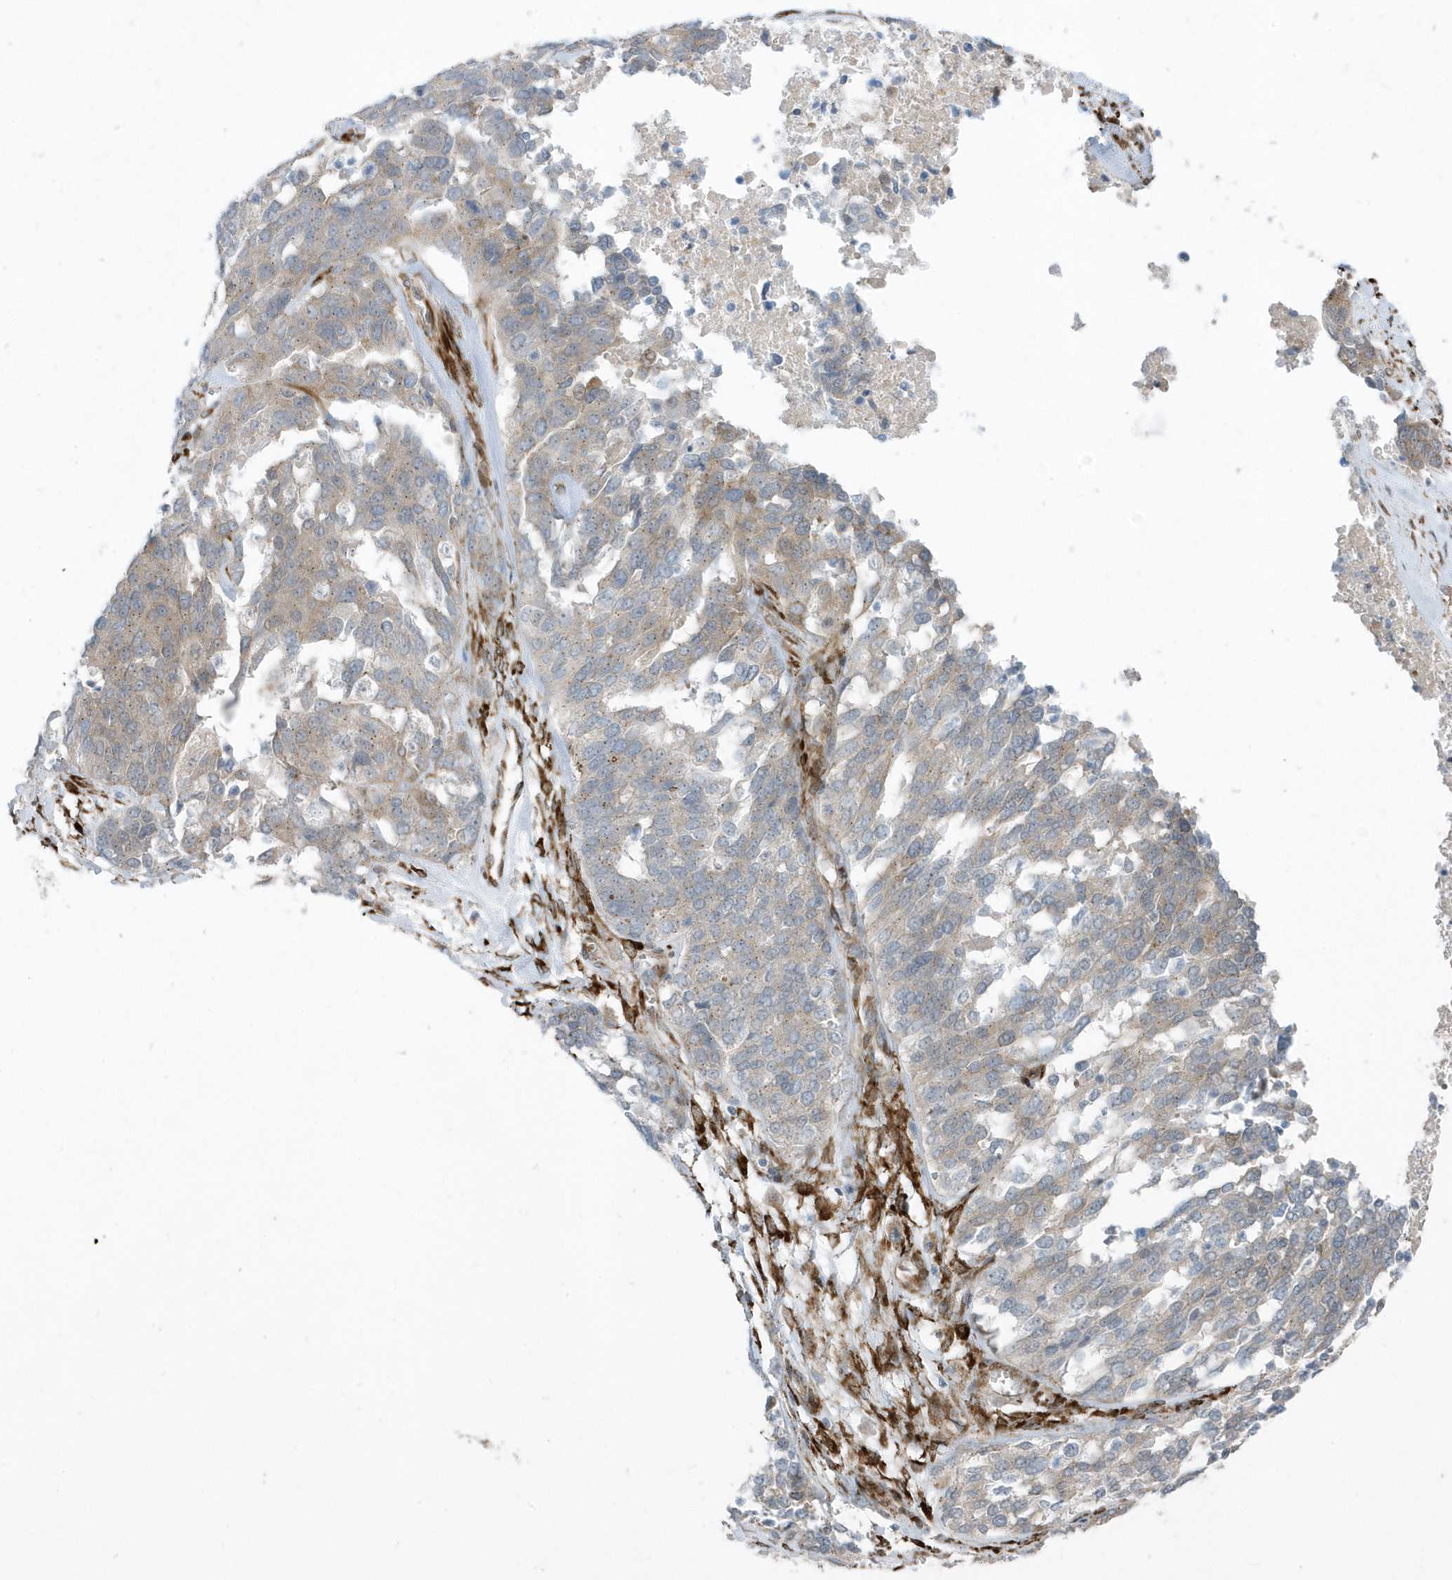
{"staining": {"intensity": "weak", "quantity": ">75%", "location": "cytoplasmic/membranous"}, "tissue": "ovarian cancer", "cell_type": "Tumor cells", "image_type": "cancer", "snomed": [{"axis": "morphology", "description": "Cystadenocarcinoma, serous, NOS"}, {"axis": "topography", "description": "Ovary"}], "caption": "IHC histopathology image of neoplastic tissue: human ovarian cancer (serous cystadenocarcinoma) stained using IHC shows low levels of weak protein expression localized specifically in the cytoplasmic/membranous of tumor cells, appearing as a cytoplasmic/membranous brown color.", "gene": "FAM98A", "patient": {"sex": "female", "age": 44}}